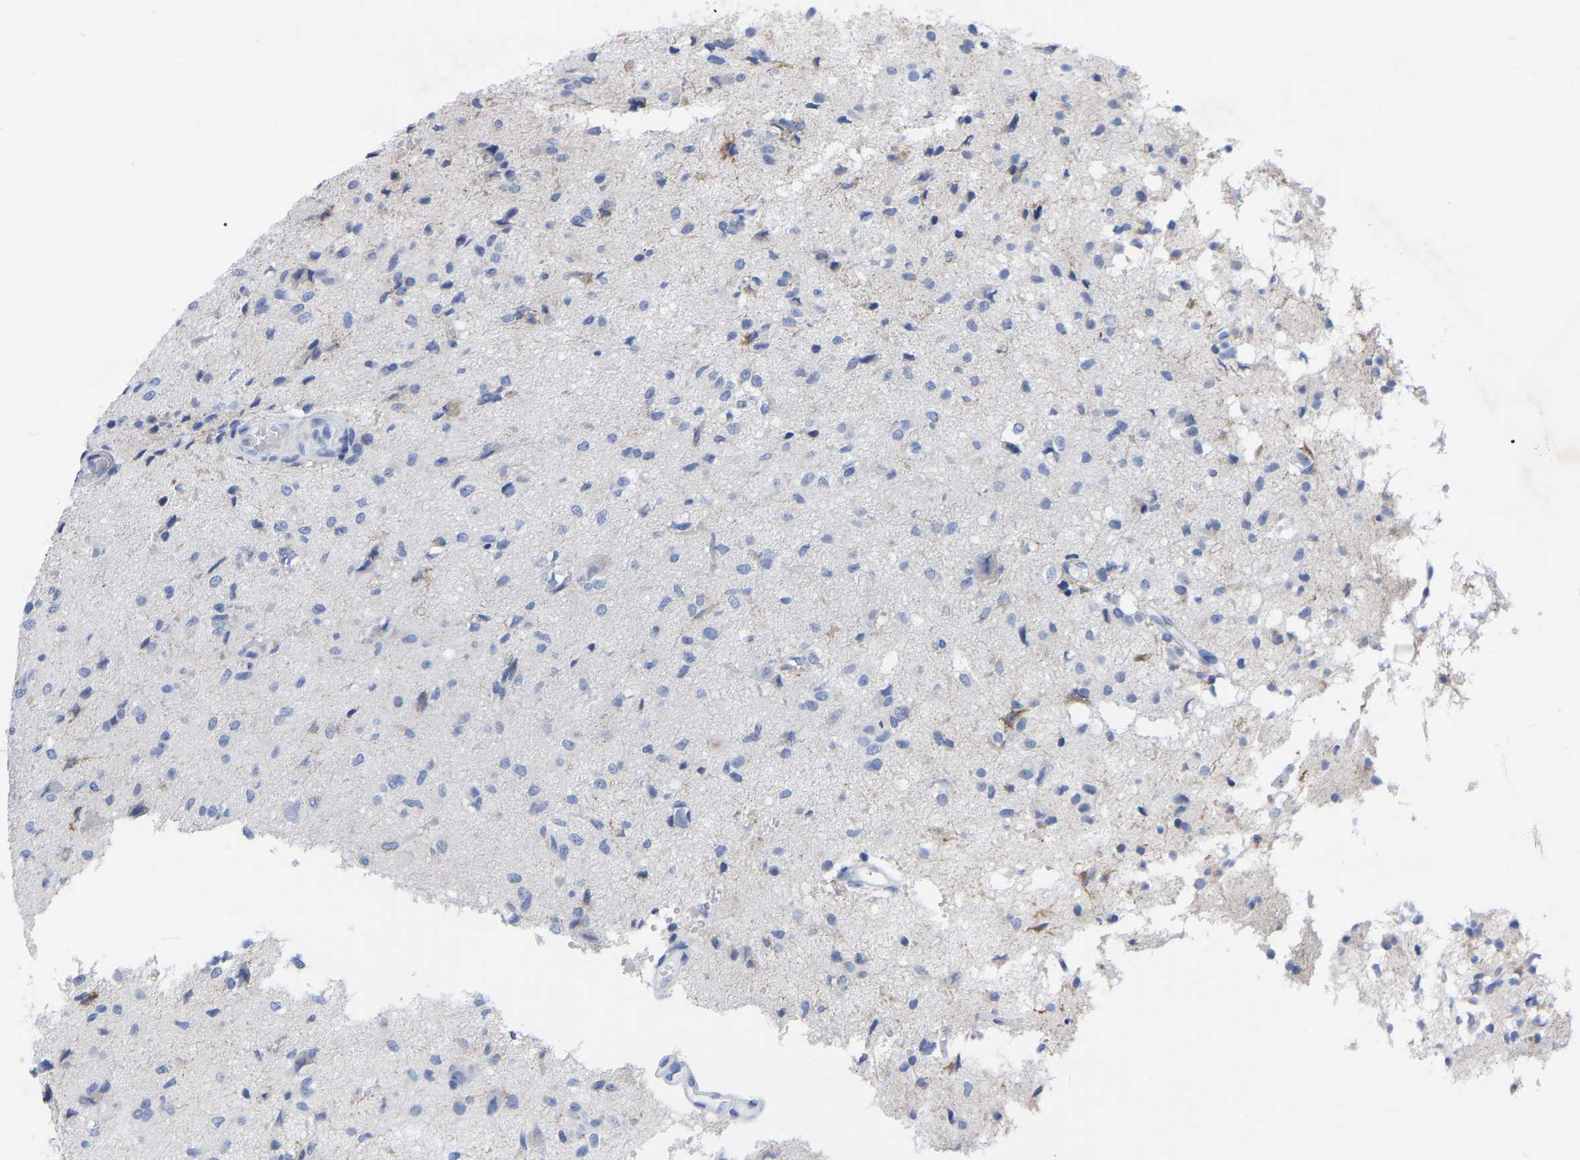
{"staining": {"intensity": "negative", "quantity": "none", "location": "none"}, "tissue": "glioma", "cell_type": "Tumor cells", "image_type": "cancer", "snomed": [{"axis": "morphology", "description": "Glioma, malignant, High grade"}, {"axis": "topography", "description": "Brain"}], "caption": "Immunohistochemistry image of neoplastic tissue: glioma stained with DAB reveals no significant protein staining in tumor cells. (DAB IHC, high magnification).", "gene": "ZNF629", "patient": {"sex": "female", "age": 59}}